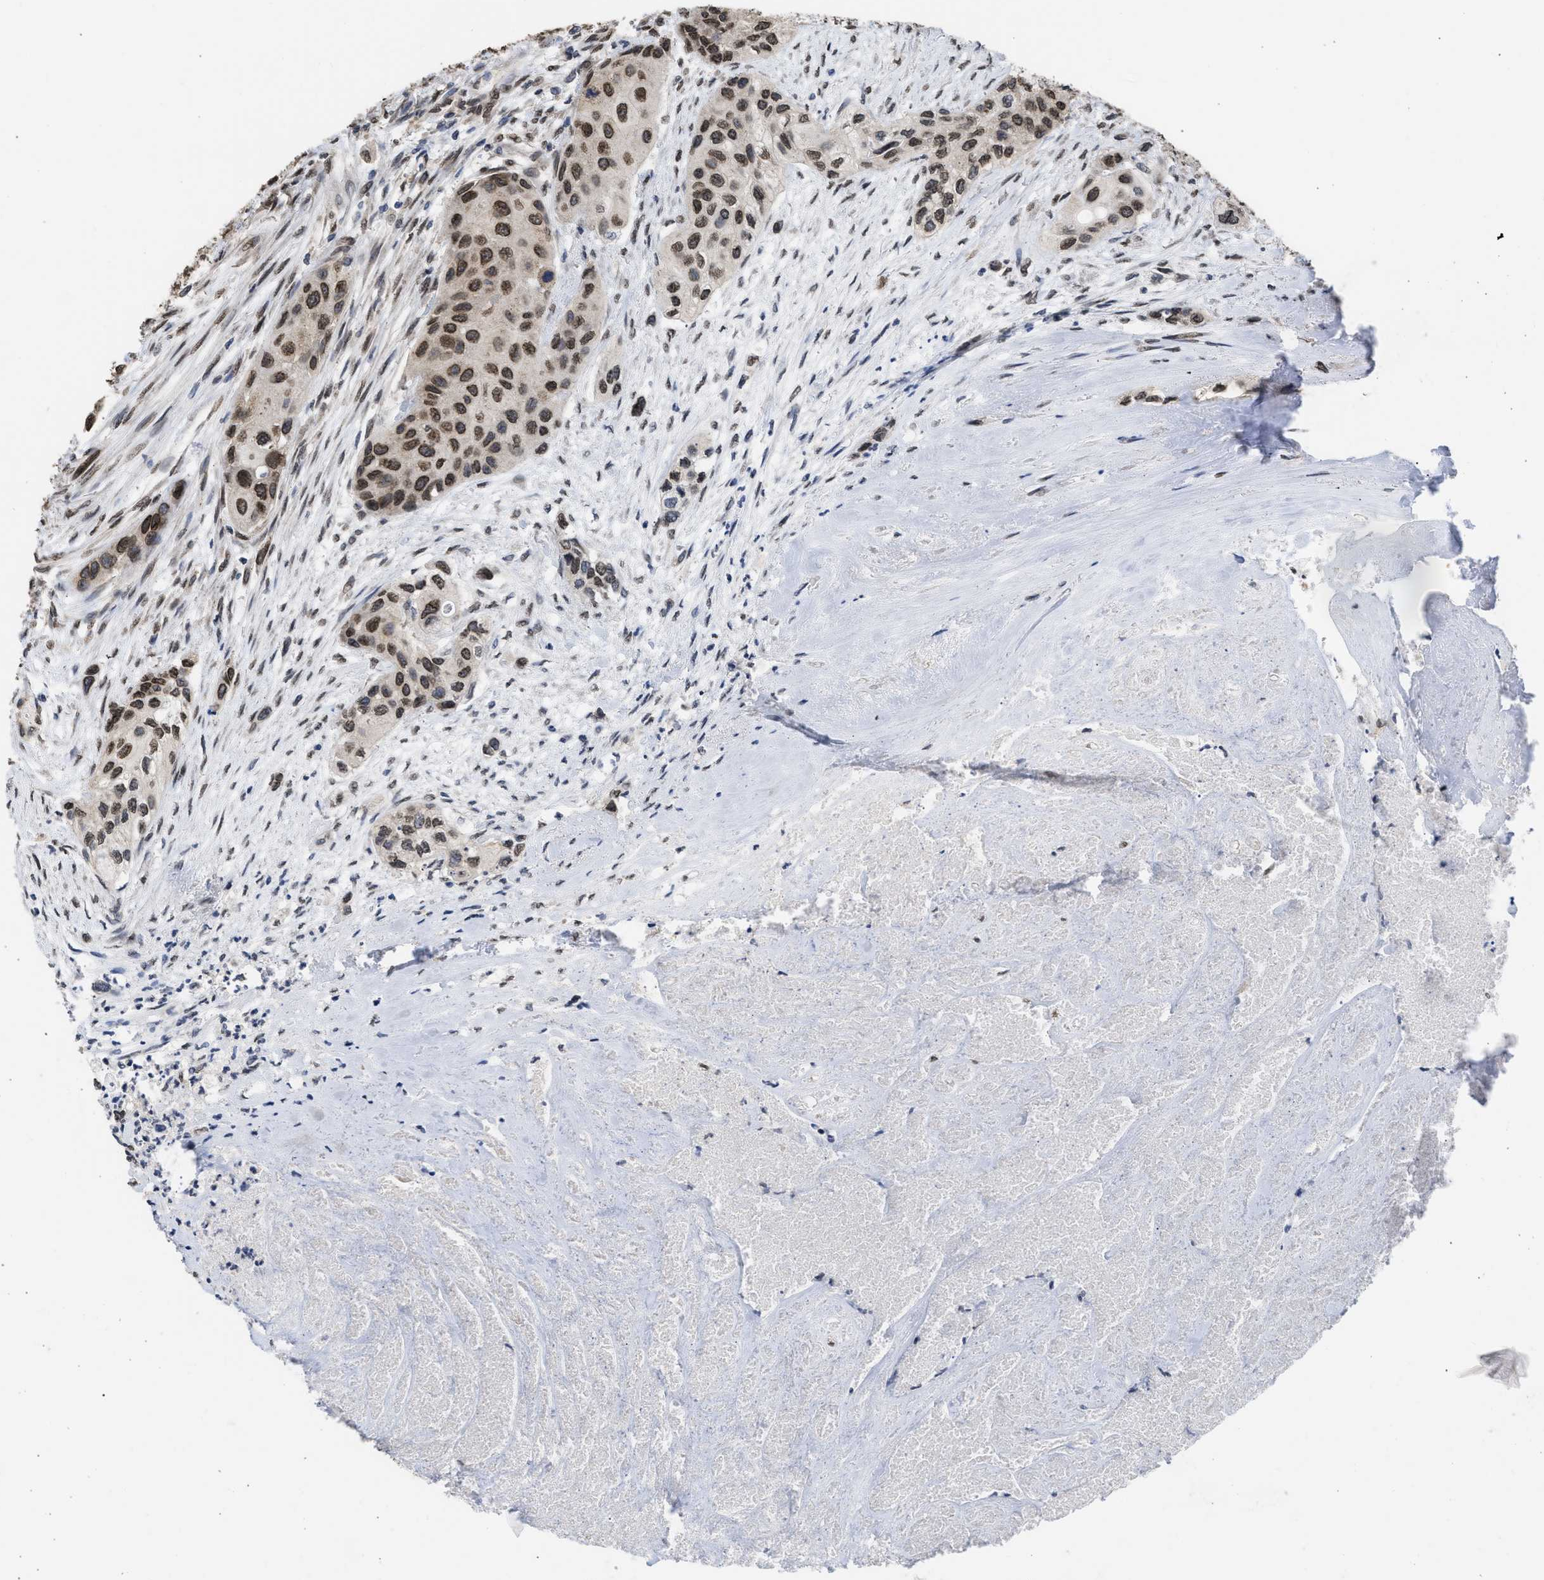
{"staining": {"intensity": "moderate", "quantity": ">75%", "location": "cytoplasmic/membranous,nuclear"}, "tissue": "urothelial cancer", "cell_type": "Tumor cells", "image_type": "cancer", "snomed": [{"axis": "morphology", "description": "Urothelial carcinoma, High grade"}, {"axis": "topography", "description": "Urinary bladder"}], "caption": "Urothelial carcinoma (high-grade) tissue exhibits moderate cytoplasmic/membranous and nuclear positivity in about >75% of tumor cells, visualized by immunohistochemistry. (Brightfield microscopy of DAB IHC at high magnification).", "gene": "NUP35", "patient": {"sex": "female", "age": 56}}